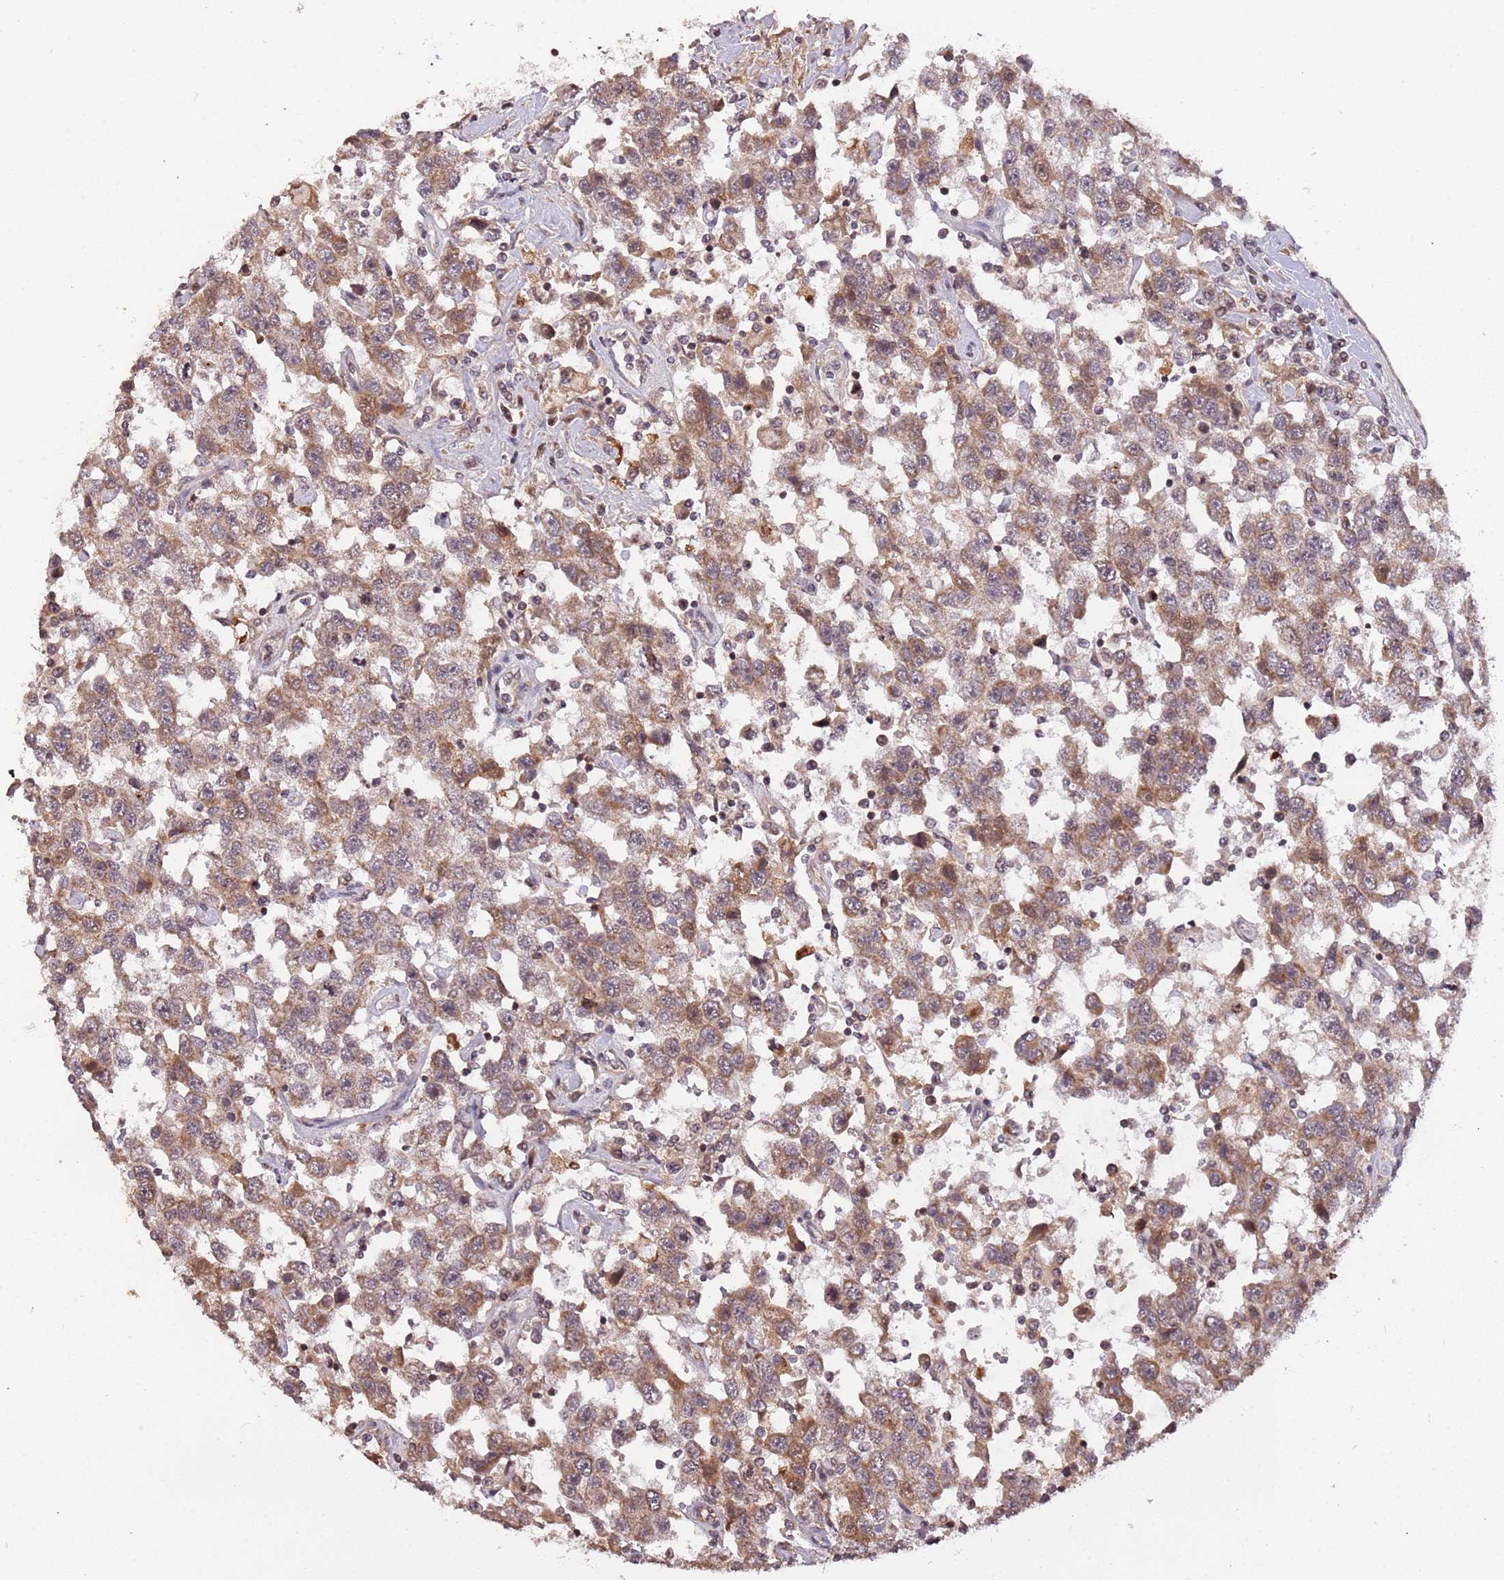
{"staining": {"intensity": "moderate", "quantity": ">75%", "location": "cytoplasmic/membranous"}, "tissue": "testis cancer", "cell_type": "Tumor cells", "image_type": "cancer", "snomed": [{"axis": "morphology", "description": "Seminoma, NOS"}, {"axis": "topography", "description": "Testis"}], "caption": "Human testis seminoma stained with a protein marker reveals moderate staining in tumor cells.", "gene": "SAMSN1", "patient": {"sex": "male", "age": 41}}